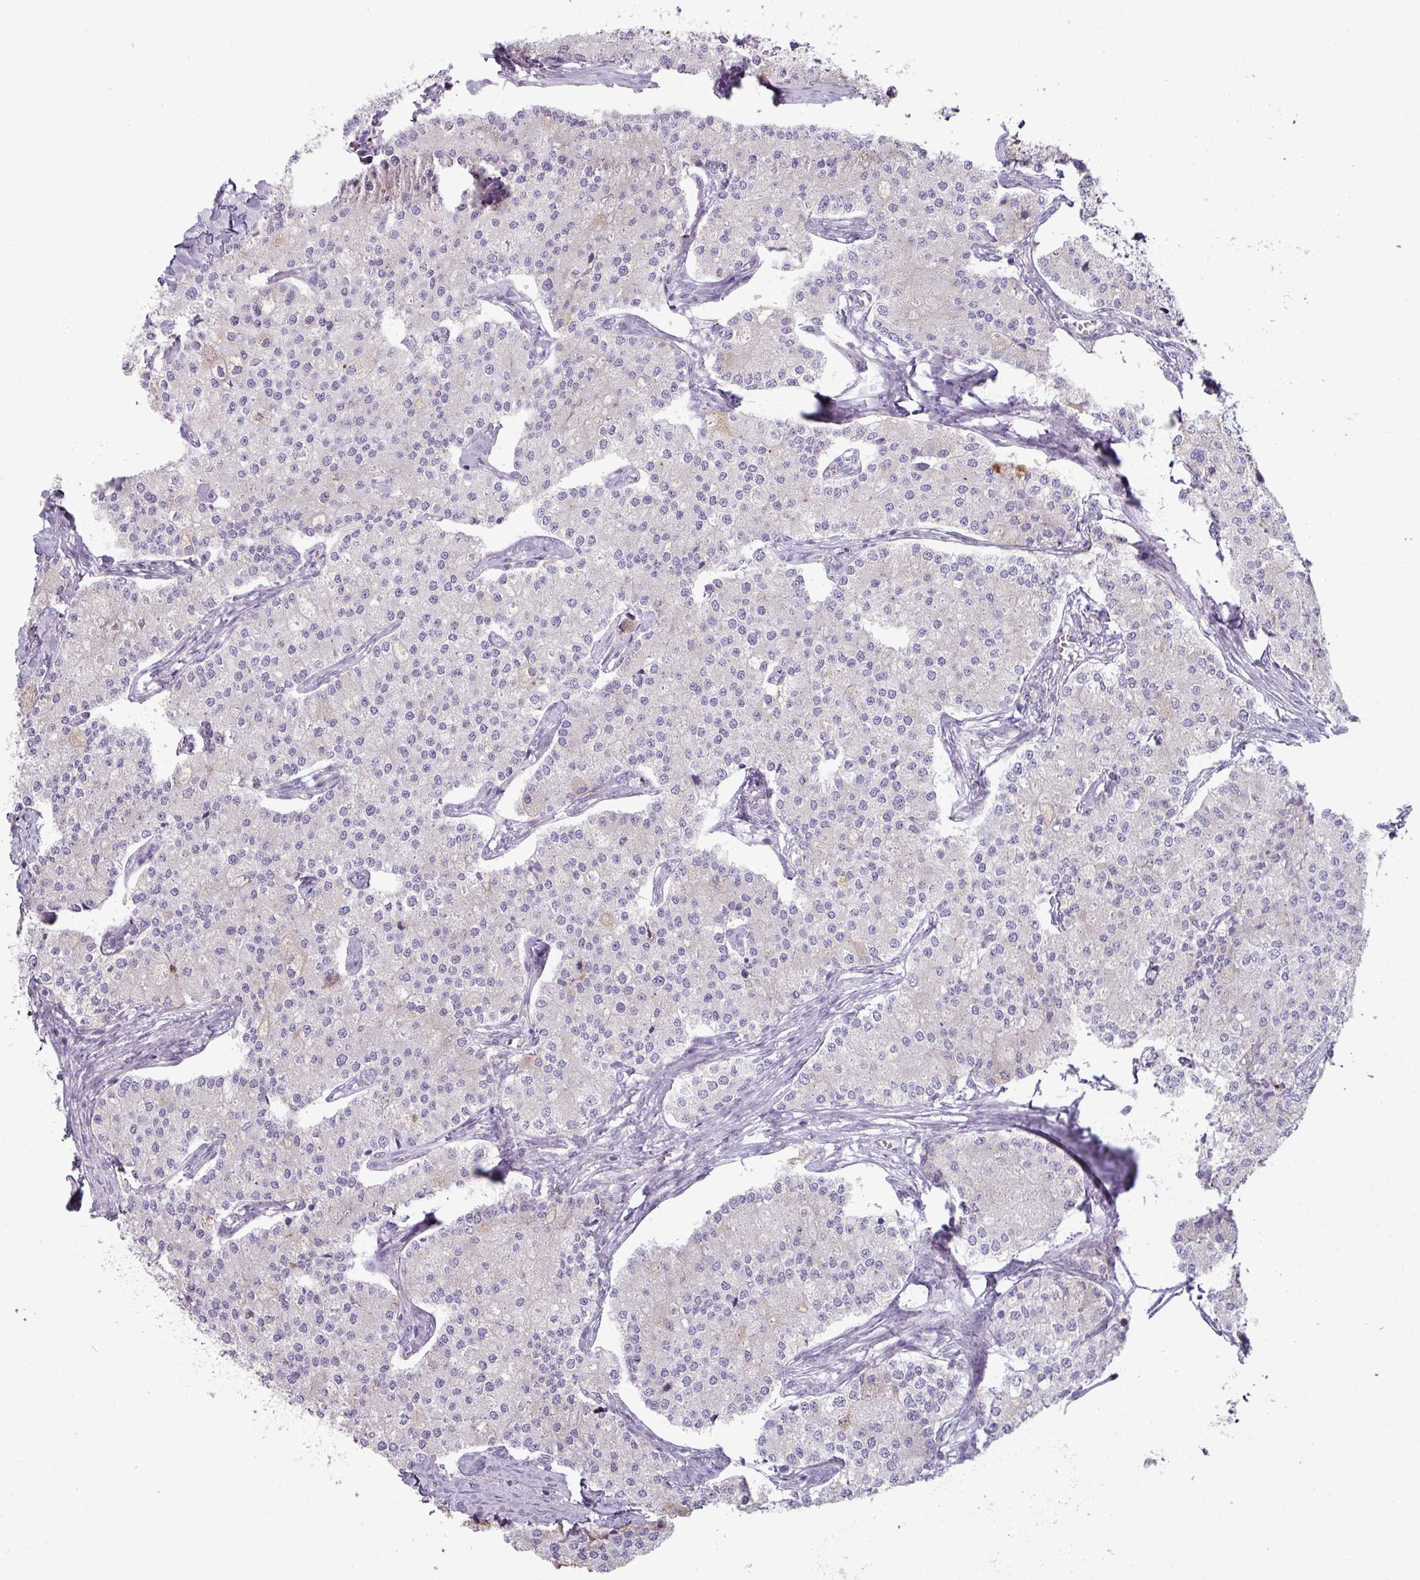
{"staining": {"intensity": "negative", "quantity": "none", "location": "none"}, "tissue": "carcinoid", "cell_type": "Tumor cells", "image_type": "cancer", "snomed": [{"axis": "morphology", "description": "Carcinoid, malignant, NOS"}, {"axis": "topography", "description": "Colon"}], "caption": "There is no significant staining in tumor cells of malignant carcinoid.", "gene": "ZNF615", "patient": {"sex": "female", "age": 52}}